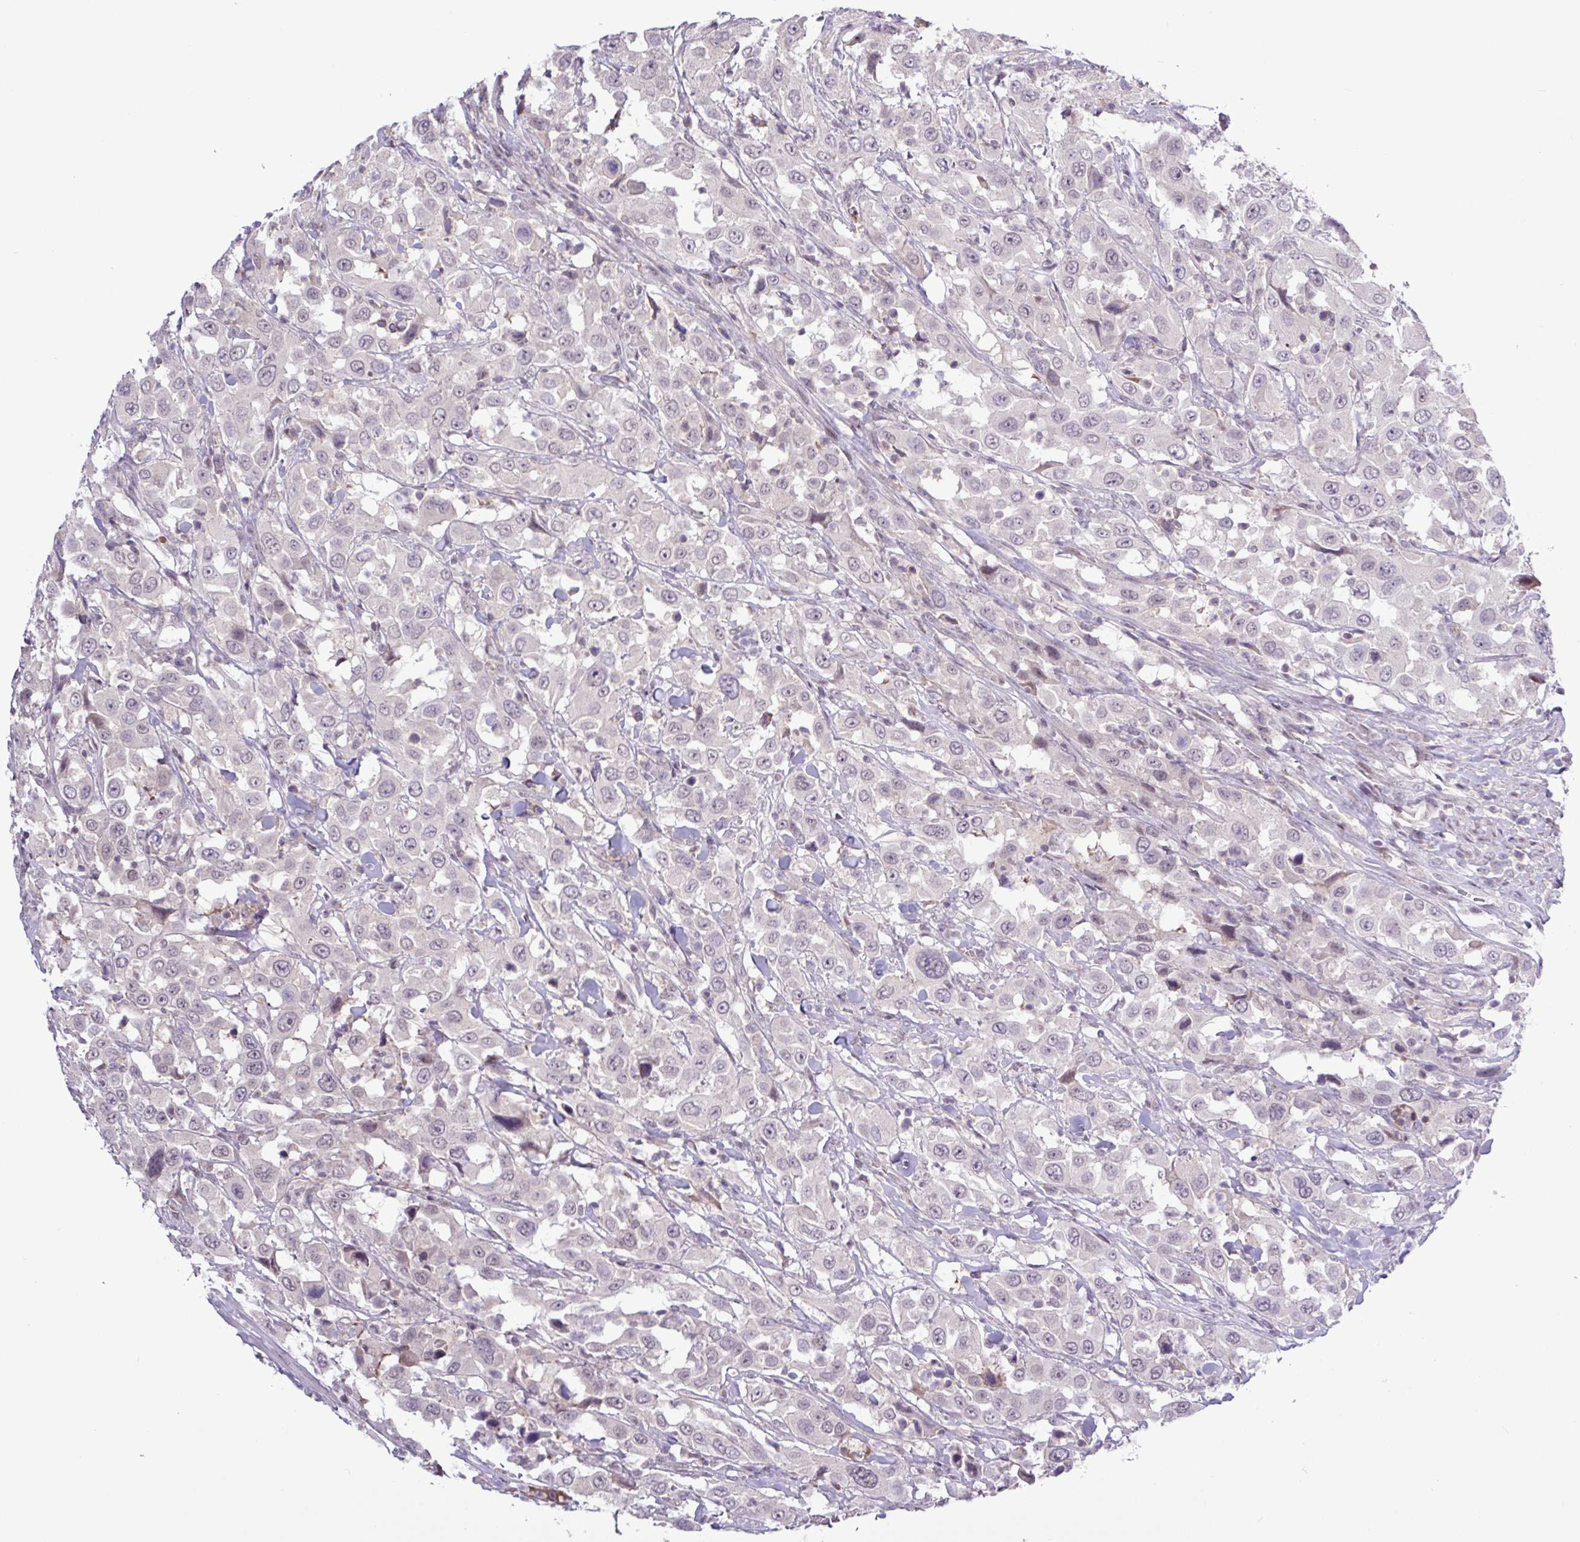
{"staining": {"intensity": "negative", "quantity": "none", "location": "none"}, "tissue": "urothelial cancer", "cell_type": "Tumor cells", "image_type": "cancer", "snomed": [{"axis": "morphology", "description": "Urothelial carcinoma, High grade"}, {"axis": "topography", "description": "Urinary bladder"}], "caption": "There is no significant staining in tumor cells of urothelial cancer.", "gene": "RTL3", "patient": {"sex": "male", "age": 61}}